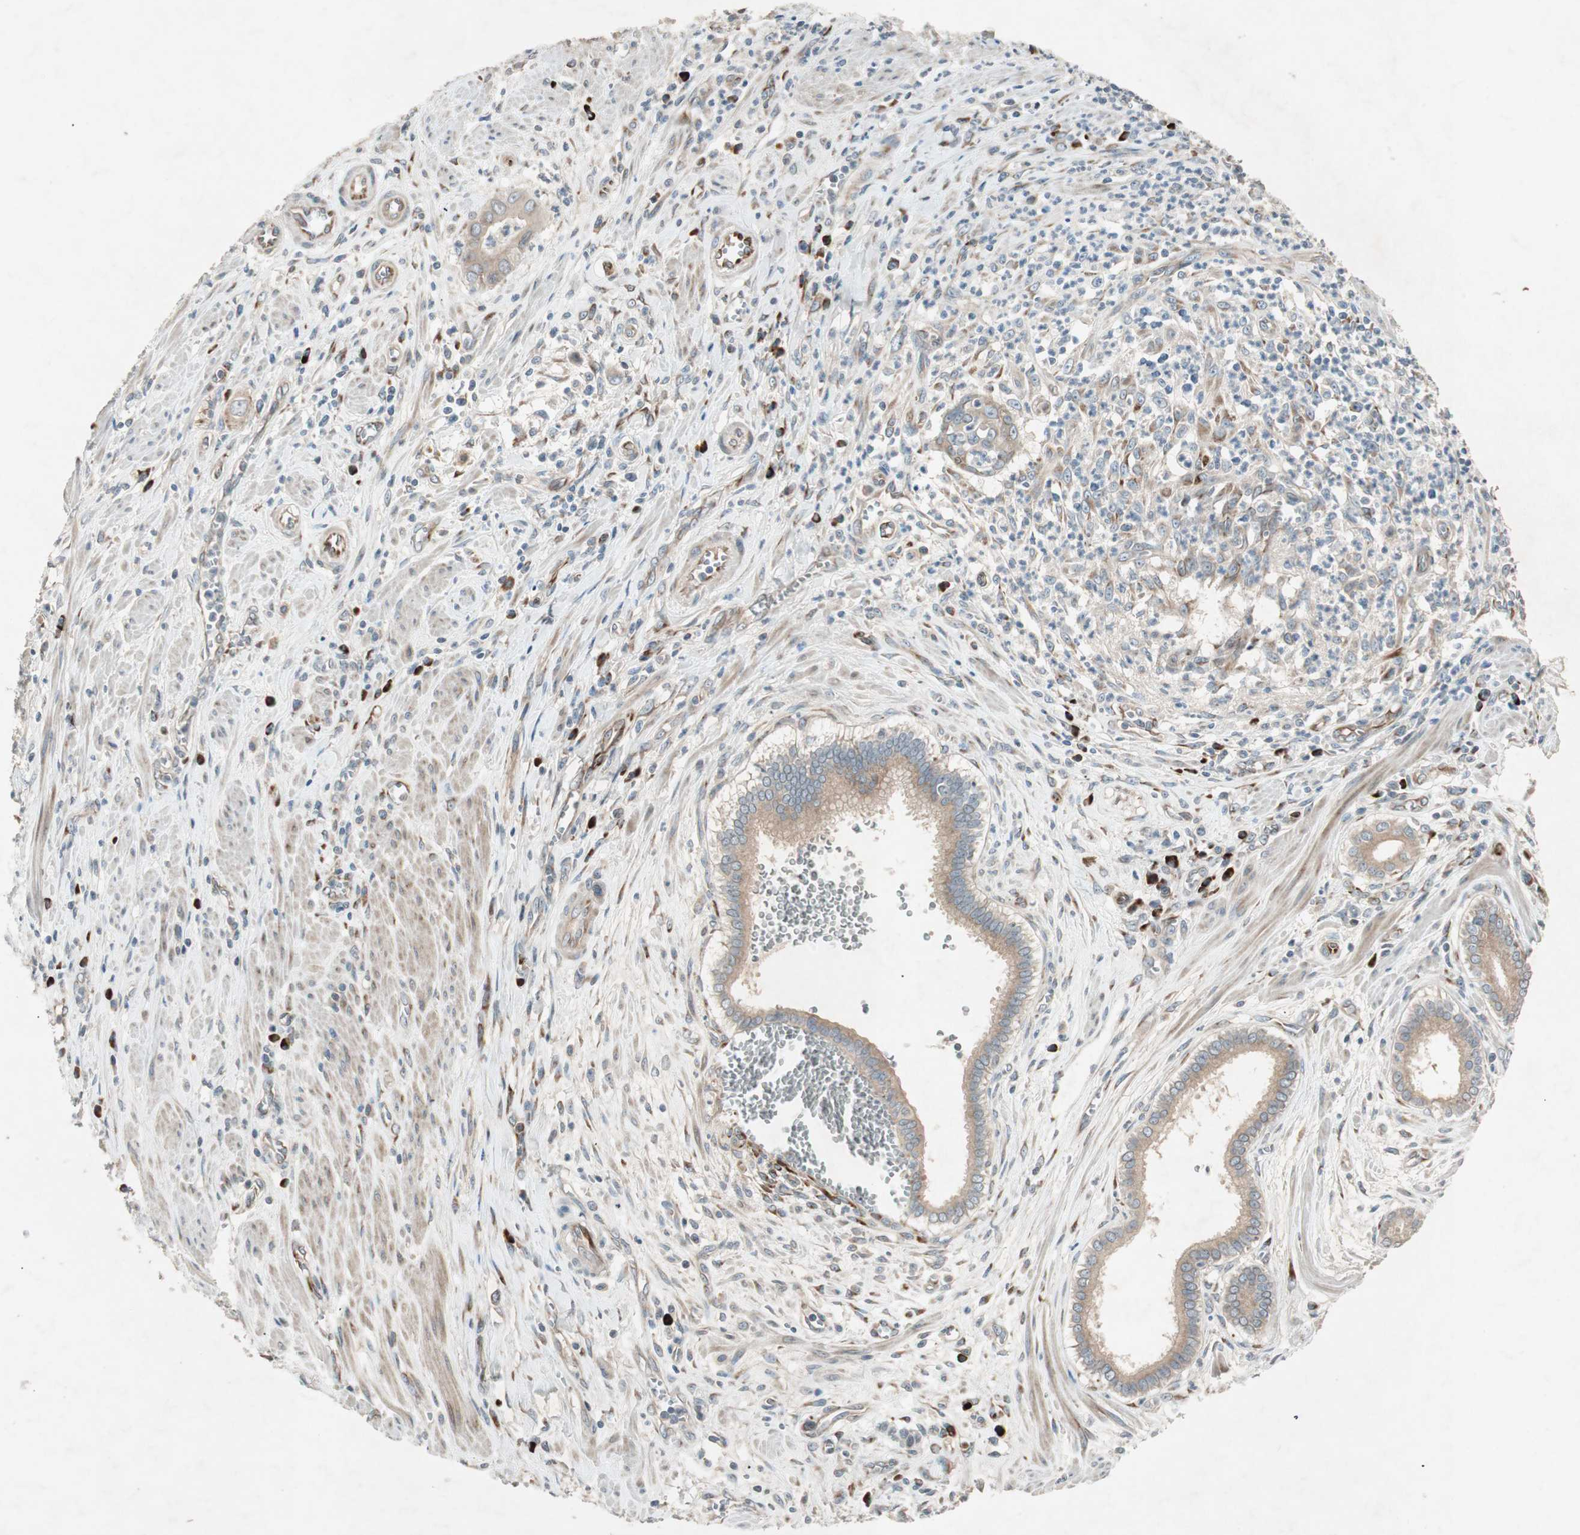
{"staining": {"intensity": "weak", "quantity": ">75%", "location": "cytoplasmic/membranous"}, "tissue": "pancreatic cancer", "cell_type": "Tumor cells", "image_type": "cancer", "snomed": [{"axis": "morphology", "description": "Normal tissue, NOS"}, {"axis": "topography", "description": "Lymph node"}], "caption": "Pancreatic cancer was stained to show a protein in brown. There is low levels of weak cytoplasmic/membranous staining in about >75% of tumor cells.", "gene": "APOO", "patient": {"sex": "male", "age": 50}}